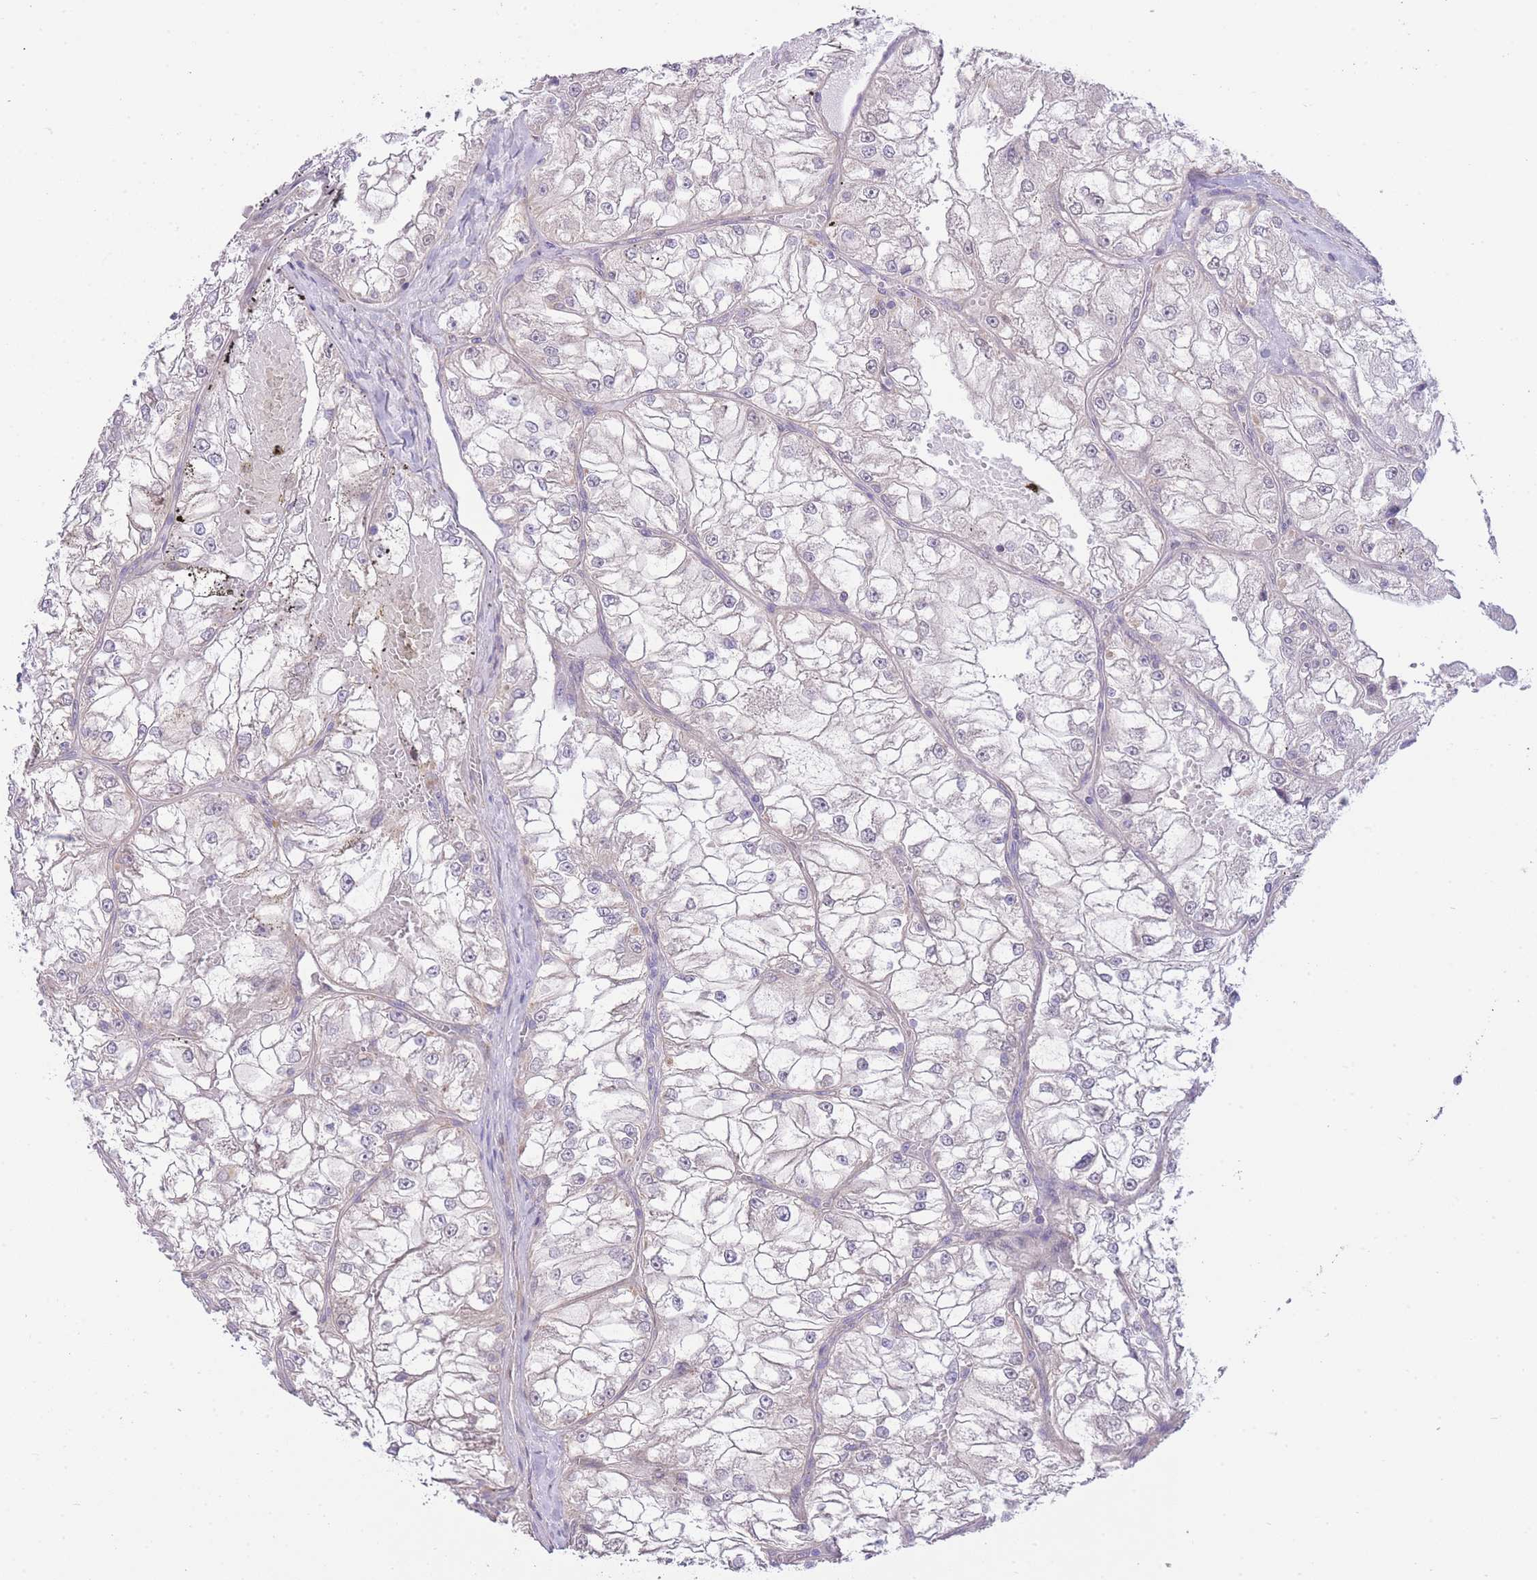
{"staining": {"intensity": "weak", "quantity": "25%-75%", "location": "cytoplasmic/membranous"}, "tissue": "renal cancer", "cell_type": "Tumor cells", "image_type": "cancer", "snomed": [{"axis": "morphology", "description": "Adenocarcinoma, NOS"}, {"axis": "topography", "description": "Kidney"}], "caption": "Immunohistochemical staining of renal adenocarcinoma reveals low levels of weak cytoplasmic/membranous expression in about 25%-75% of tumor cells.", "gene": "CTBP1", "patient": {"sex": "female", "age": 72}}